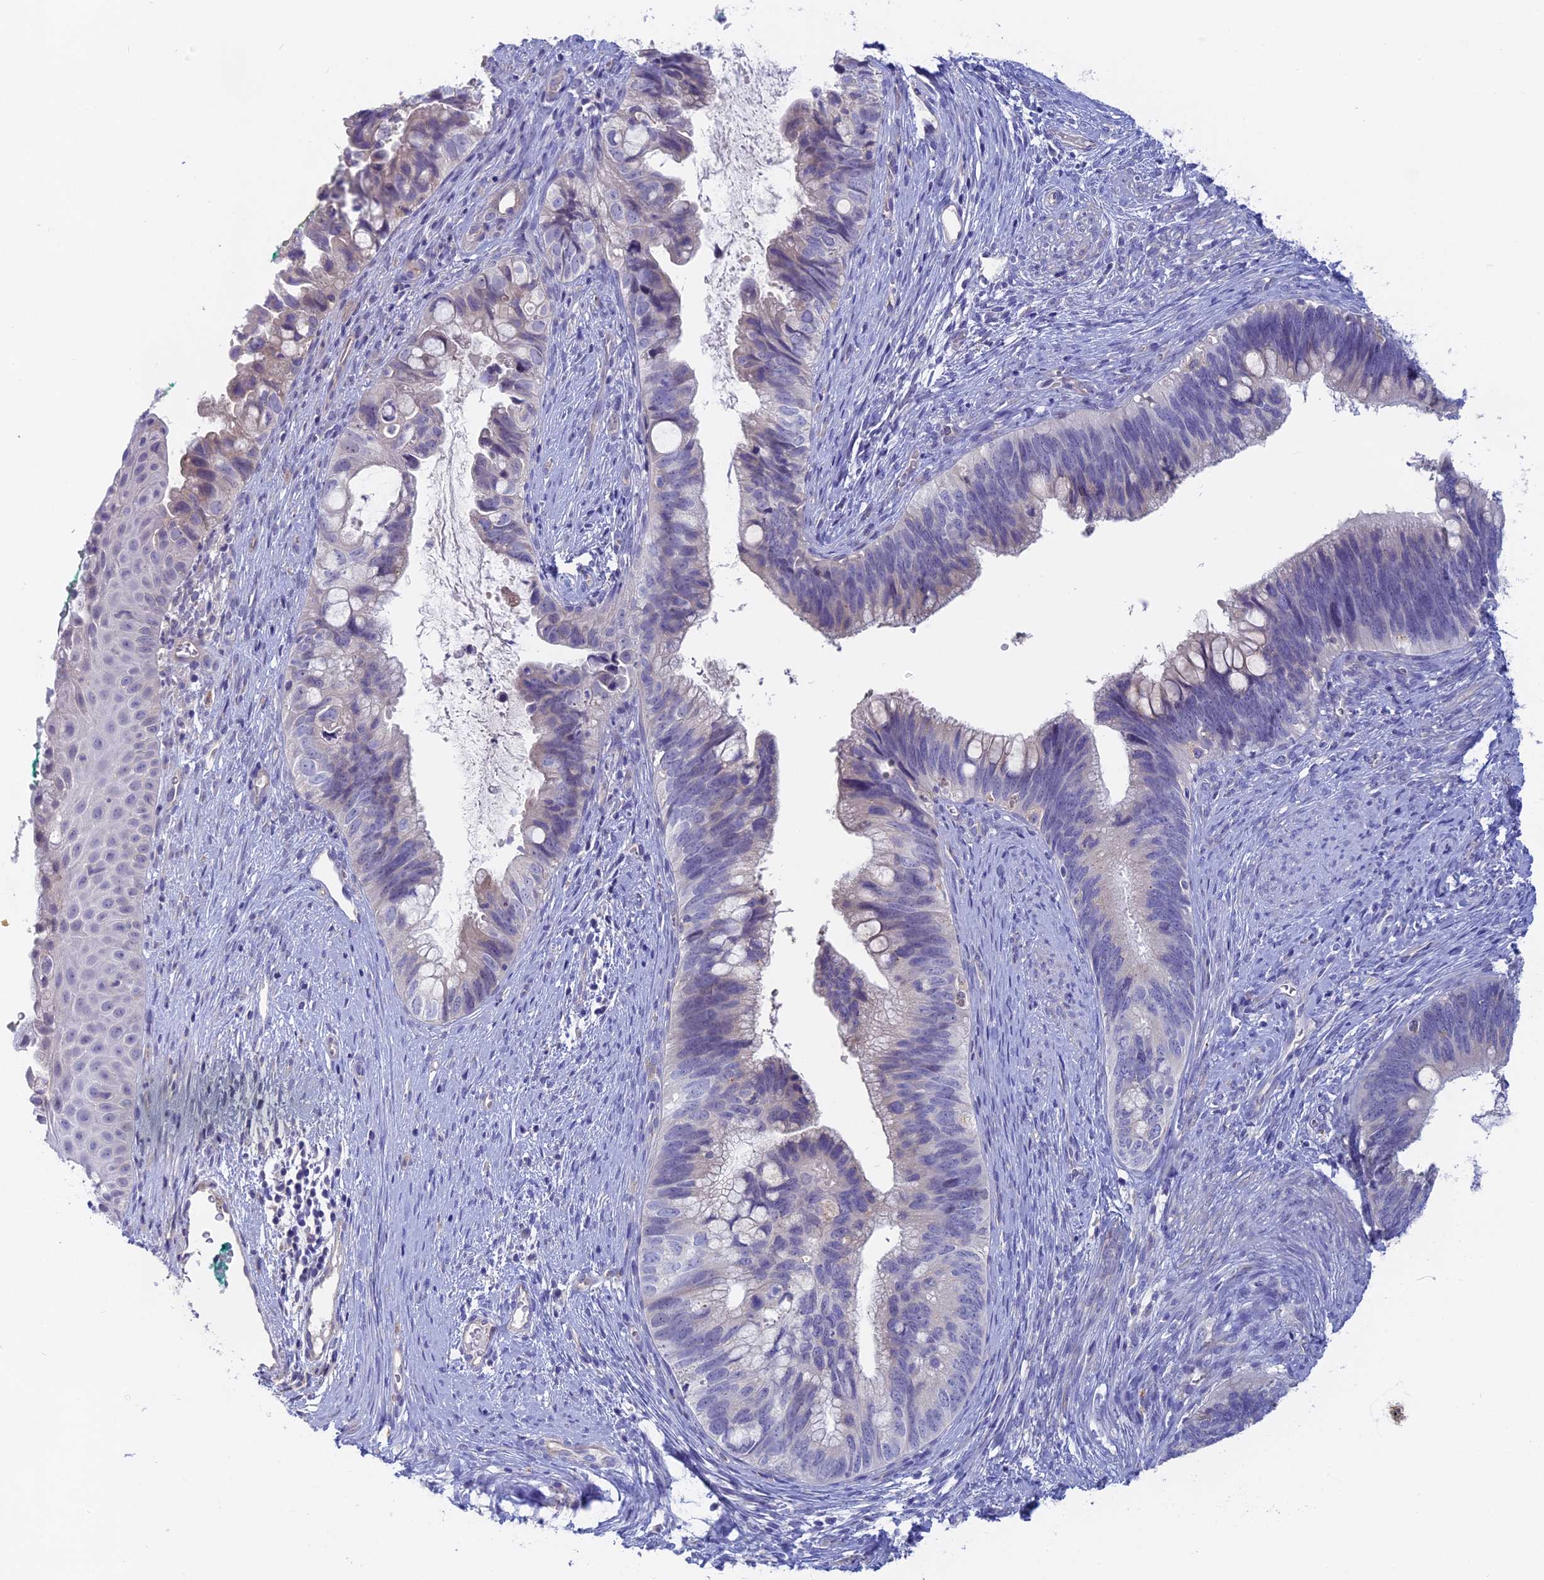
{"staining": {"intensity": "negative", "quantity": "none", "location": "none"}, "tissue": "cervical cancer", "cell_type": "Tumor cells", "image_type": "cancer", "snomed": [{"axis": "morphology", "description": "Adenocarcinoma, NOS"}, {"axis": "topography", "description": "Cervix"}], "caption": "Tumor cells show no significant protein positivity in cervical cancer (adenocarcinoma).", "gene": "GLB1L", "patient": {"sex": "female", "age": 42}}